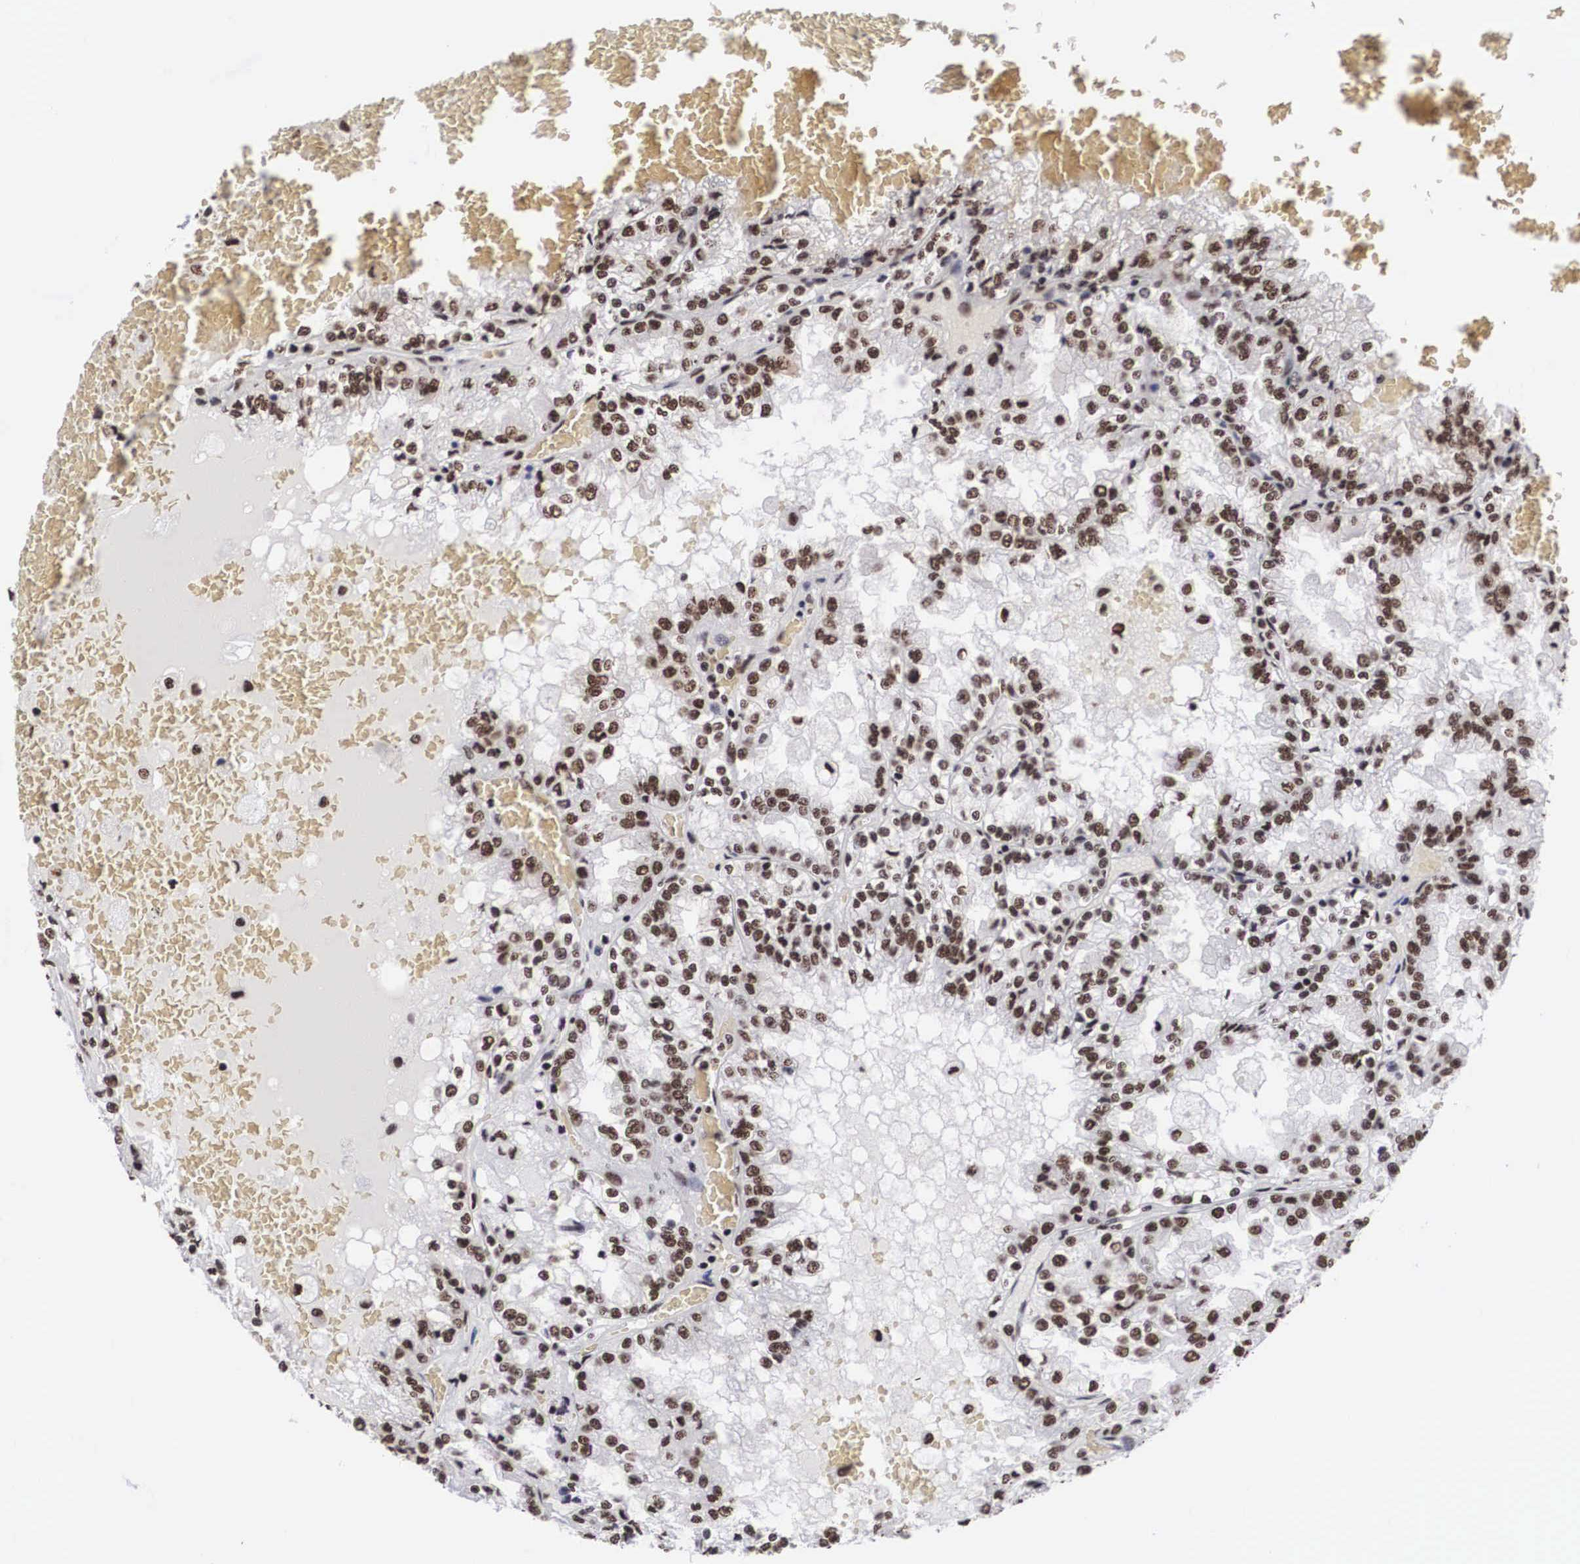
{"staining": {"intensity": "moderate", "quantity": ">75%", "location": "nuclear"}, "tissue": "renal cancer", "cell_type": "Tumor cells", "image_type": "cancer", "snomed": [{"axis": "morphology", "description": "Adenocarcinoma, NOS"}, {"axis": "topography", "description": "Kidney"}], "caption": "Renal cancer stained with a protein marker exhibits moderate staining in tumor cells.", "gene": "ACIN1", "patient": {"sex": "female", "age": 56}}